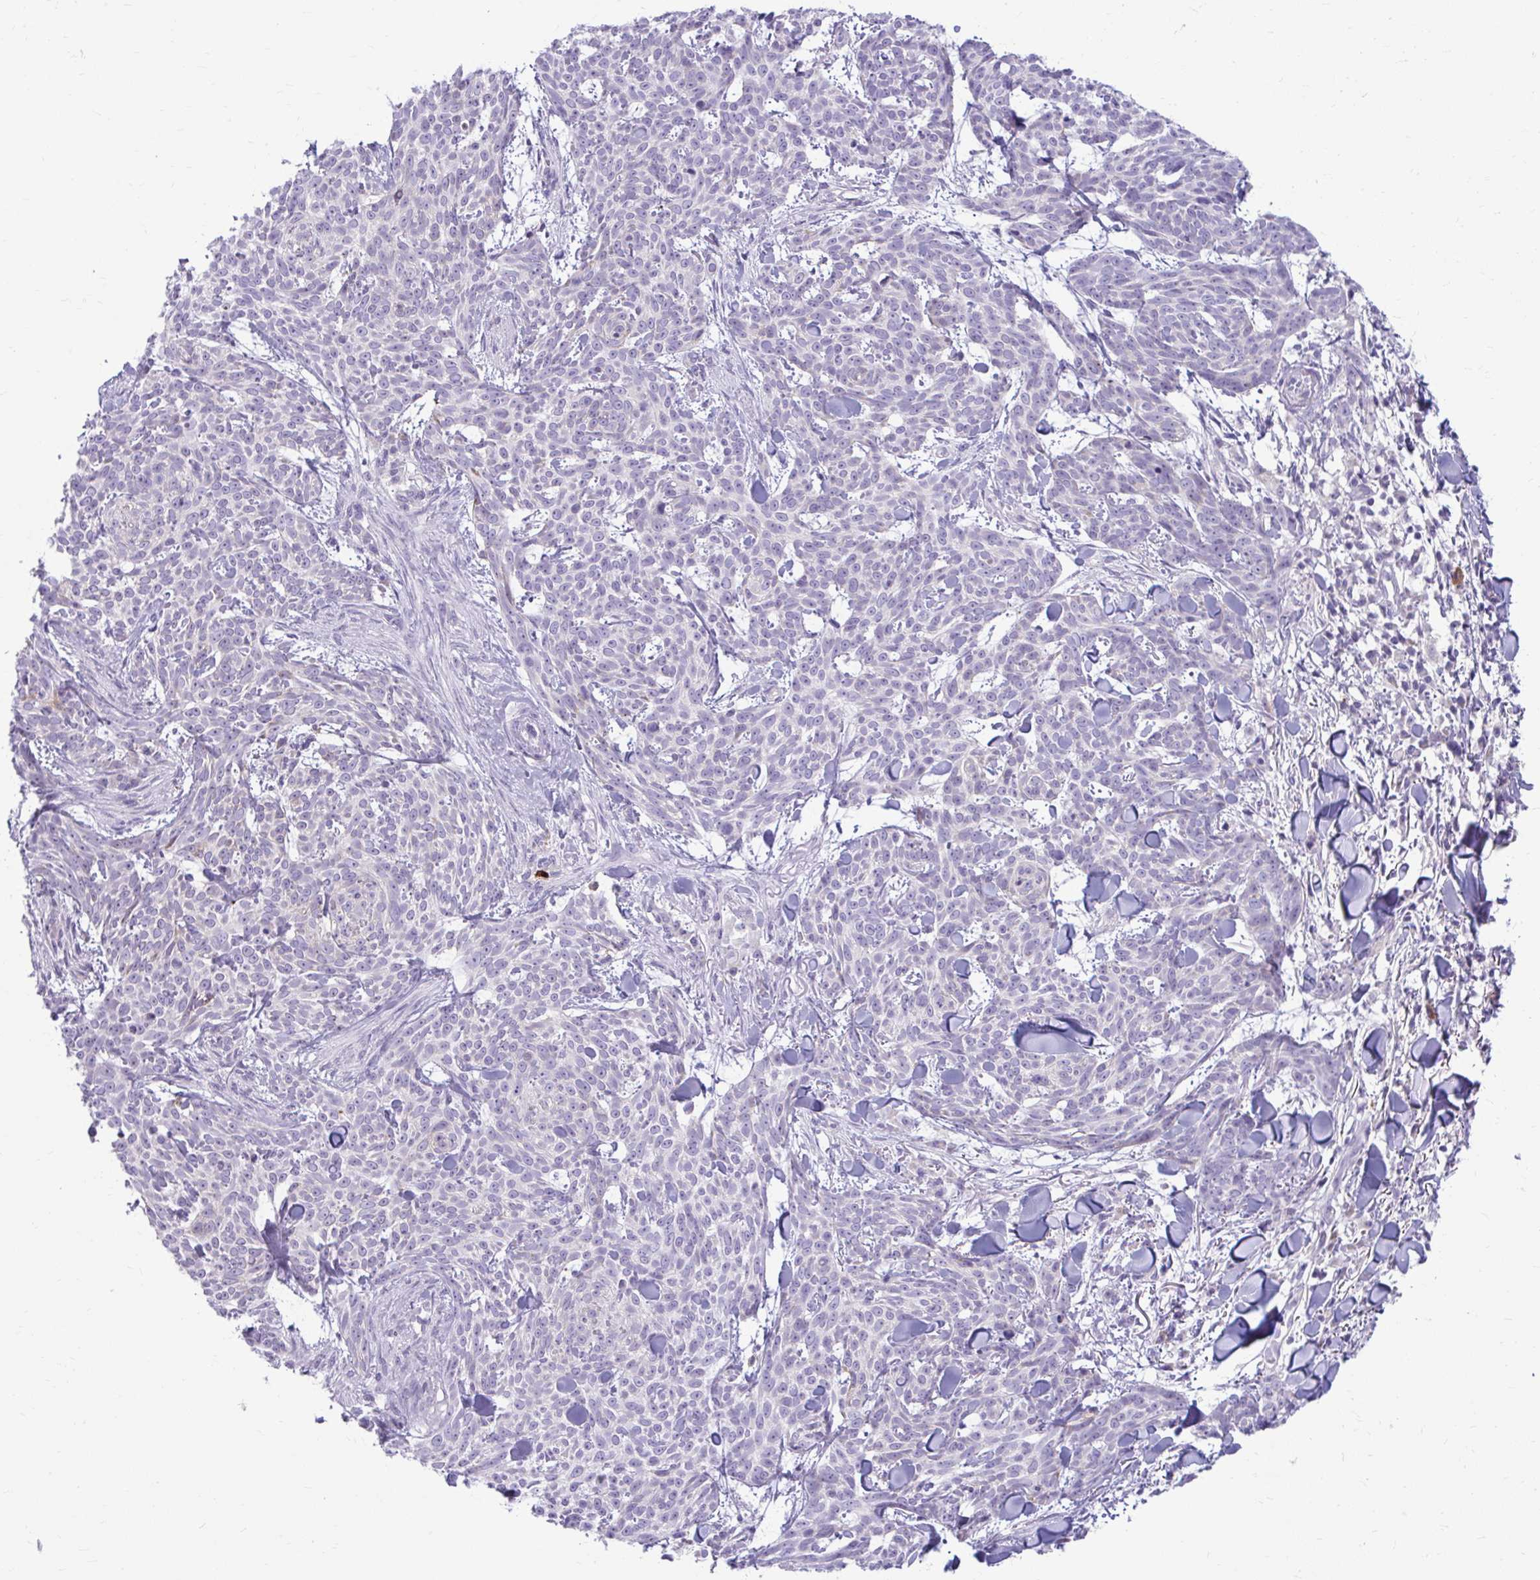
{"staining": {"intensity": "moderate", "quantity": "<25%", "location": "cytoplasmic/membranous"}, "tissue": "skin cancer", "cell_type": "Tumor cells", "image_type": "cancer", "snomed": [{"axis": "morphology", "description": "Basal cell carcinoma"}, {"axis": "topography", "description": "Skin"}], "caption": "There is low levels of moderate cytoplasmic/membranous expression in tumor cells of skin cancer (basal cell carcinoma), as demonstrated by immunohistochemical staining (brown color).", "gene": "CHIA", "patient": {"sex": "female", "age": 93}}